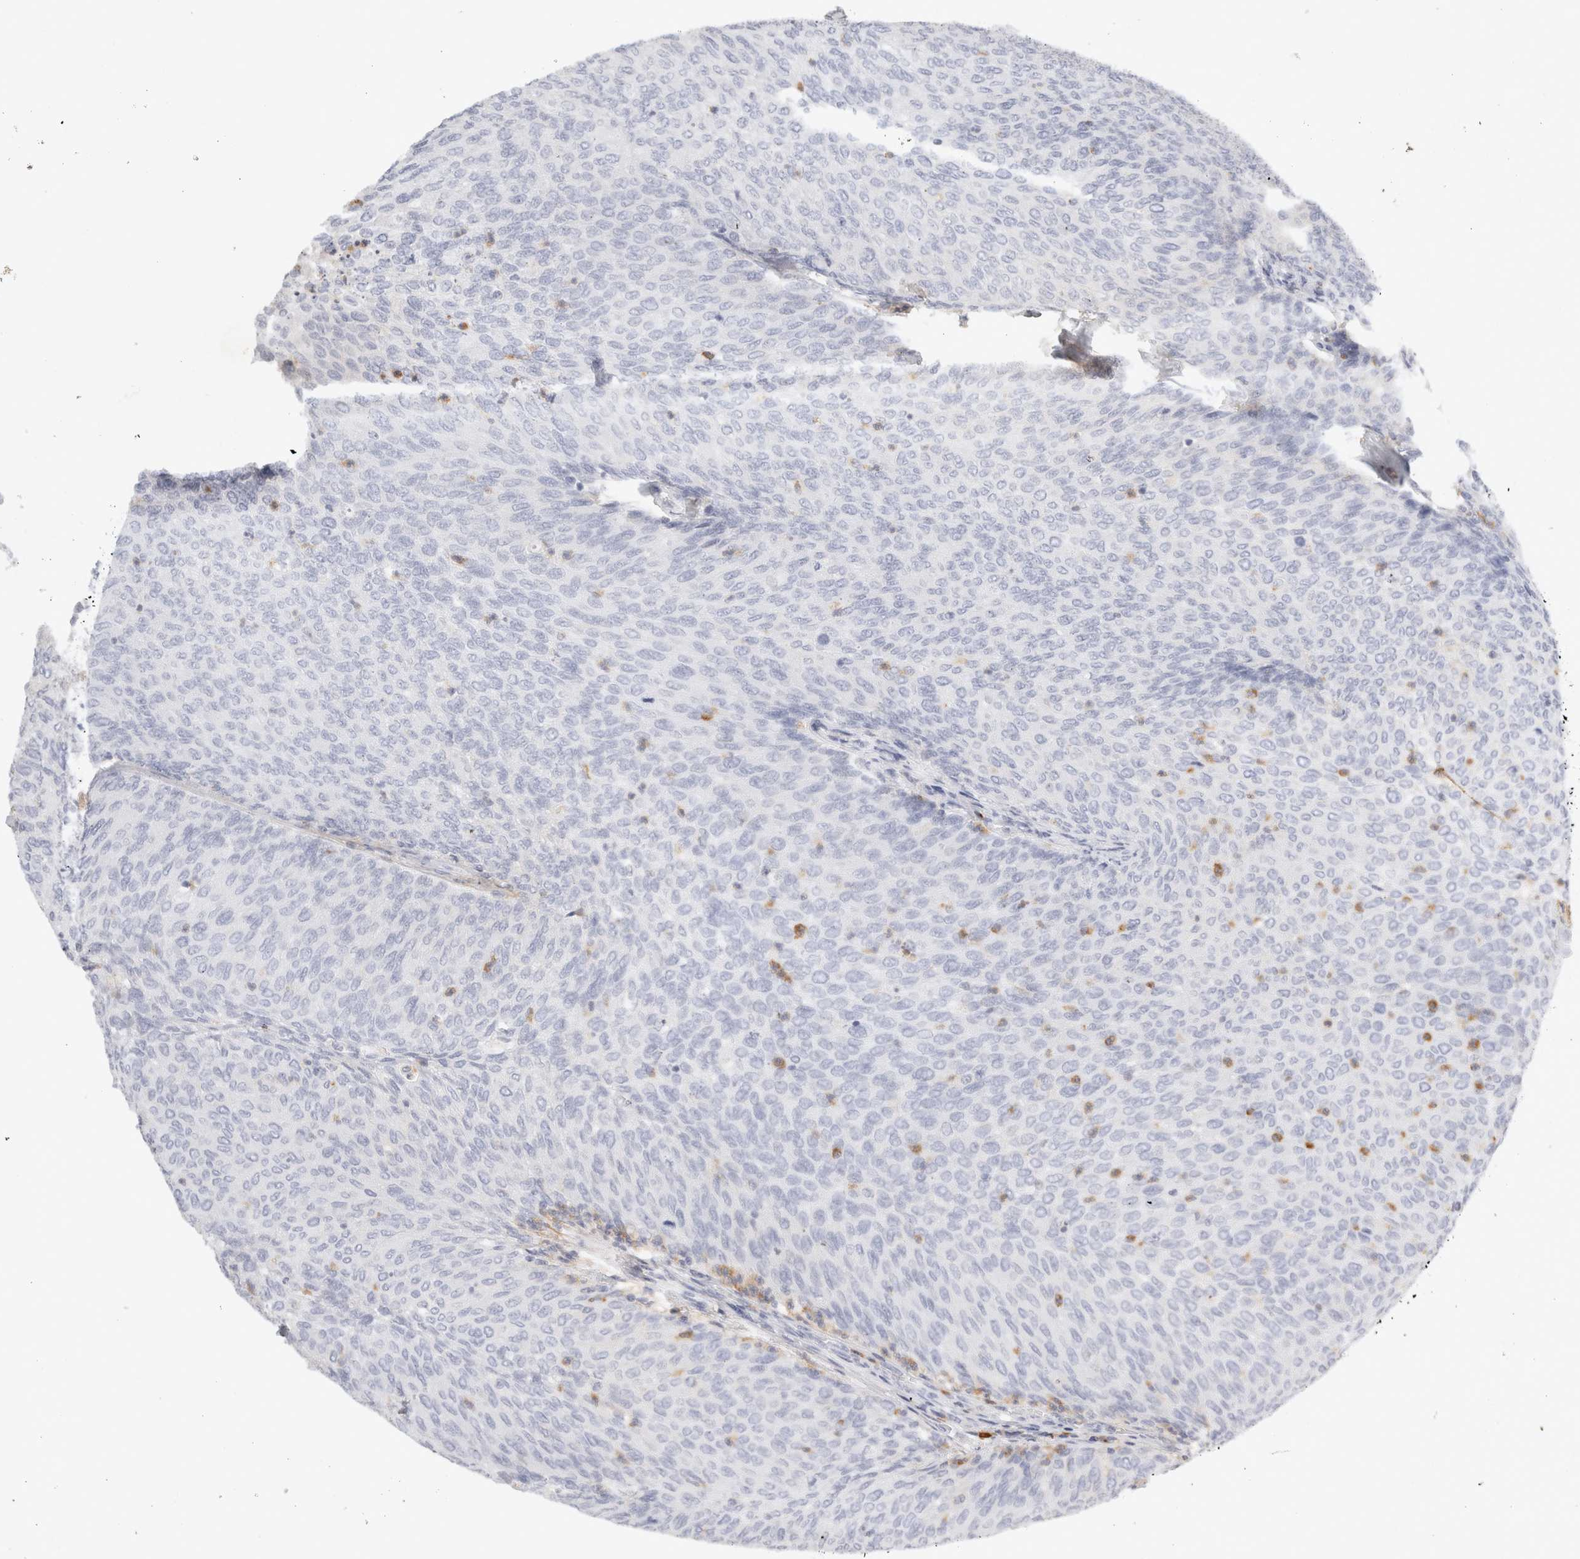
{"staining": {"intensity": "negative", "quantity": "none", "location": "none"}, "tissue": "urothelial cancer", "cell_type": "Tumor cells", "image_type": "cancer", "snomed": [{"axis": "morphology", "description": "Urothelial carcinoma, Low grade"}, {"axis": "topography", "description": "Urinary bladder"}], "caption": "DAB immunohistochemical staining of human urothelial carcinoma (low-grade) shows no significant staining in tumor cells.", "gene": "FGL2", "patient": {"sex": "female", "age": 79}}